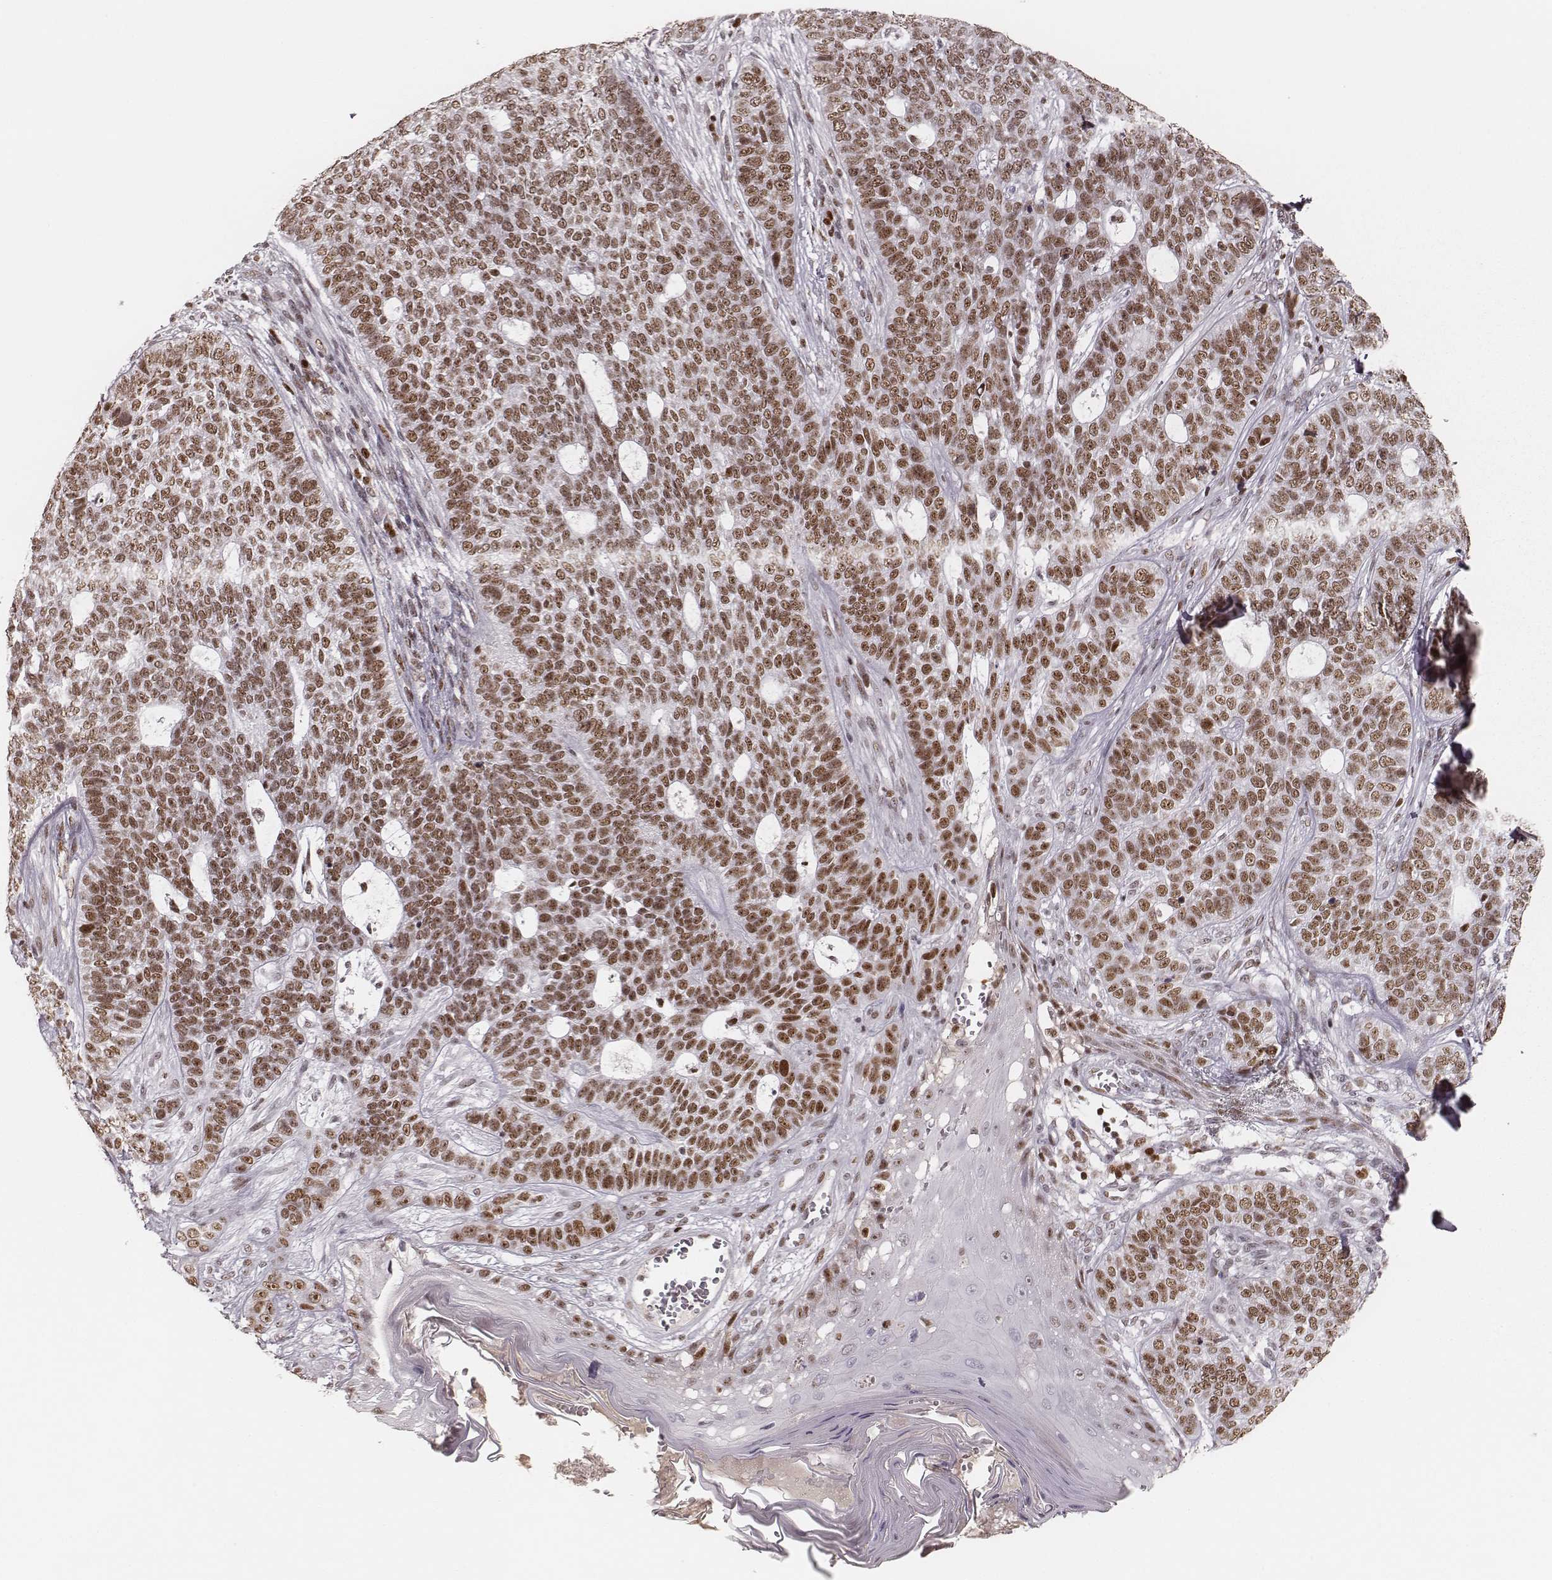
{"staining": {"intensity": "moderate", "quantity": ">75%", "location": "nuclear"}, "tissue": "skin cancer", "cell_type": "Tumor cells", "image_type": "cancer", "snomed": [{"axis": "morphology", "description": "Basal cell carcinoma"}, {"axis": "topography", "description": "Skin"}], "caption": "Protein expression analysis of basal cell carcinoma (skin) exhibits moderate nuclear positivity in about >75% of tumor cells. (DAB (3,3'-diaminobenzidine) IHC with brightfield microscopy, high magnification).", "gene": "PARP1", "patient": {"sex": "female", "age": 69}}